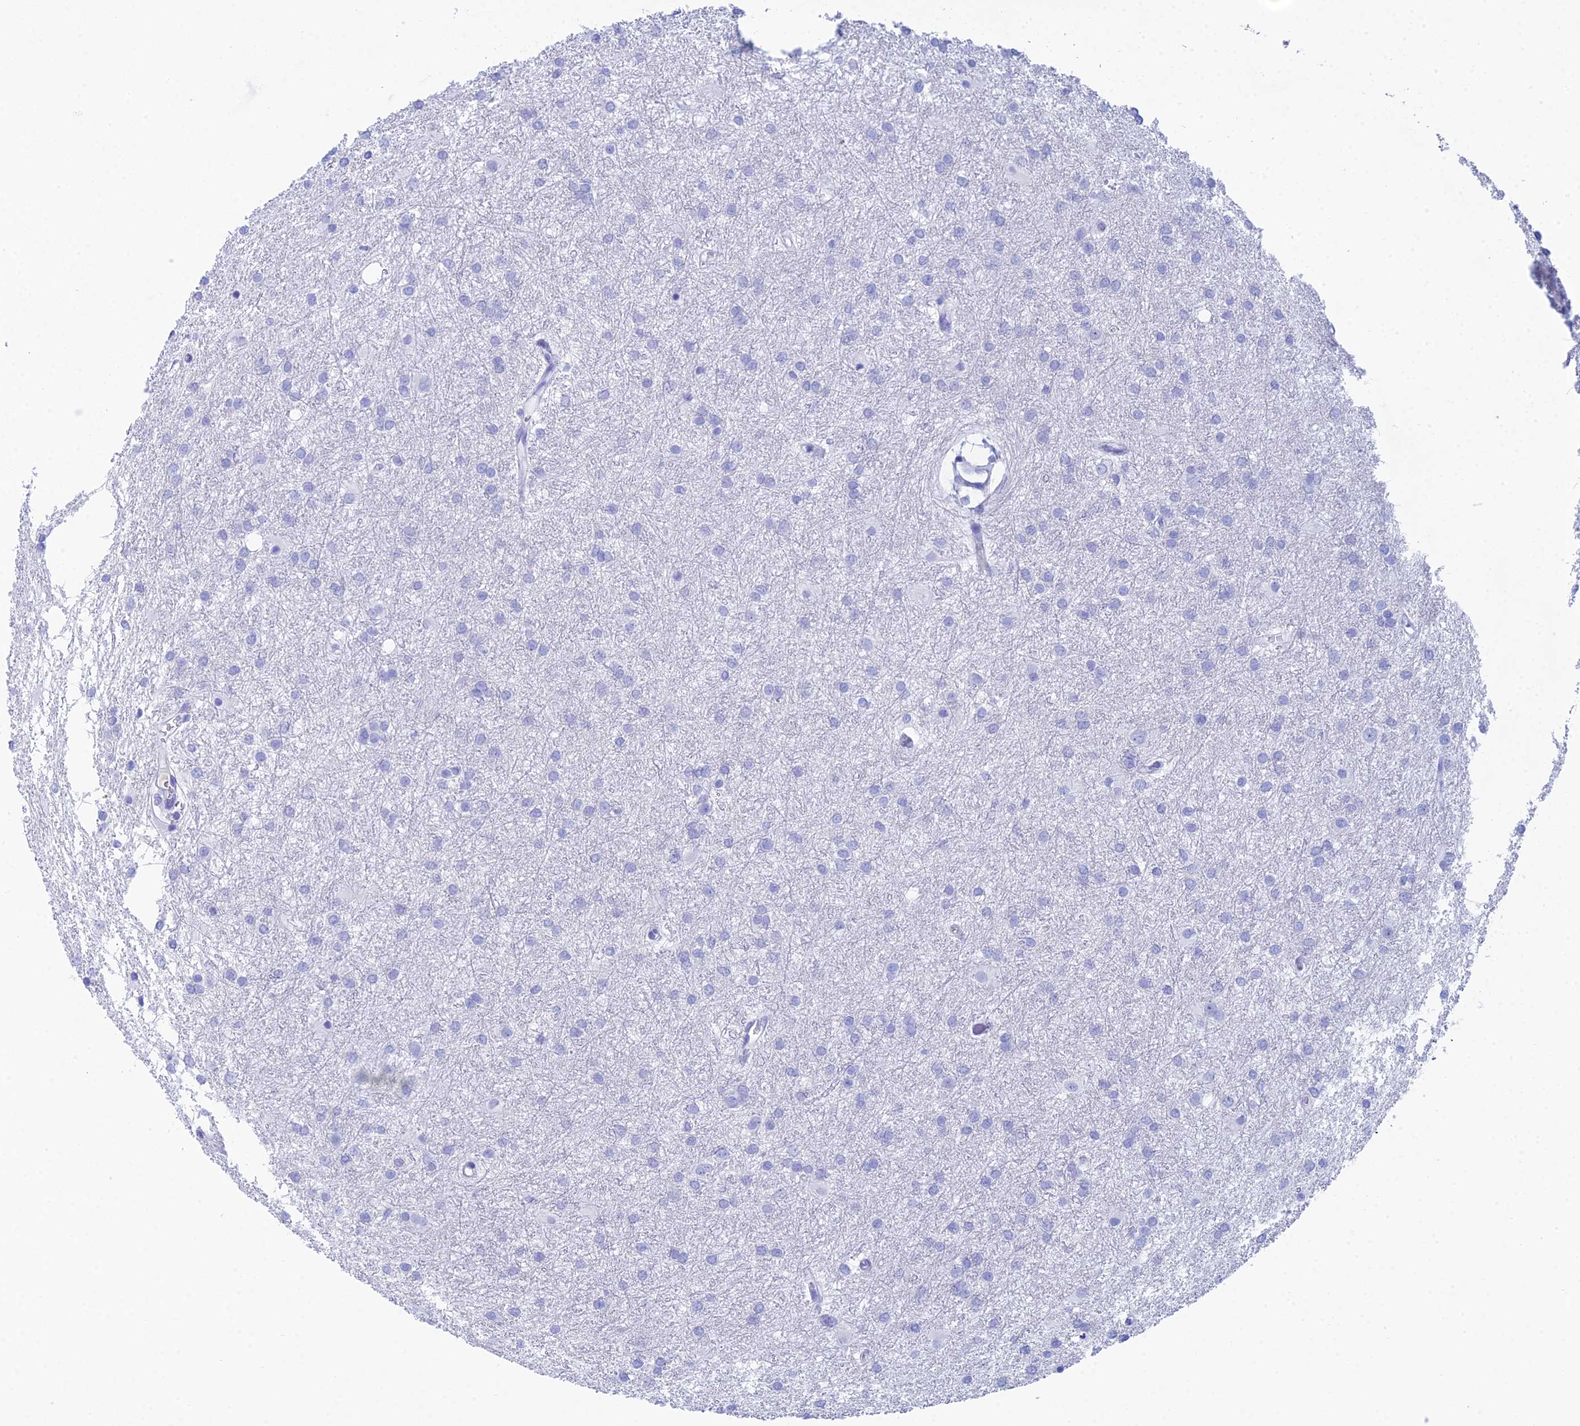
{"staining": {"intensity": "negative", "quantity": "none", "location": "none"}, "tissue": "glioma", "cell_type": "Tumor cells", "image_type": "cancer", "snomed": [{"axis": "morphology", "description": "Glioma, malignant, High grade"}, {"axis": "topography", "description": "Brain"}], "caption": "Malignant glioma (high-grade) was stained to show a protein in brown. There is no significant staining in tumor cells.", "gene": "REG1A", "patient": {"sex": "female", "age": 50}}